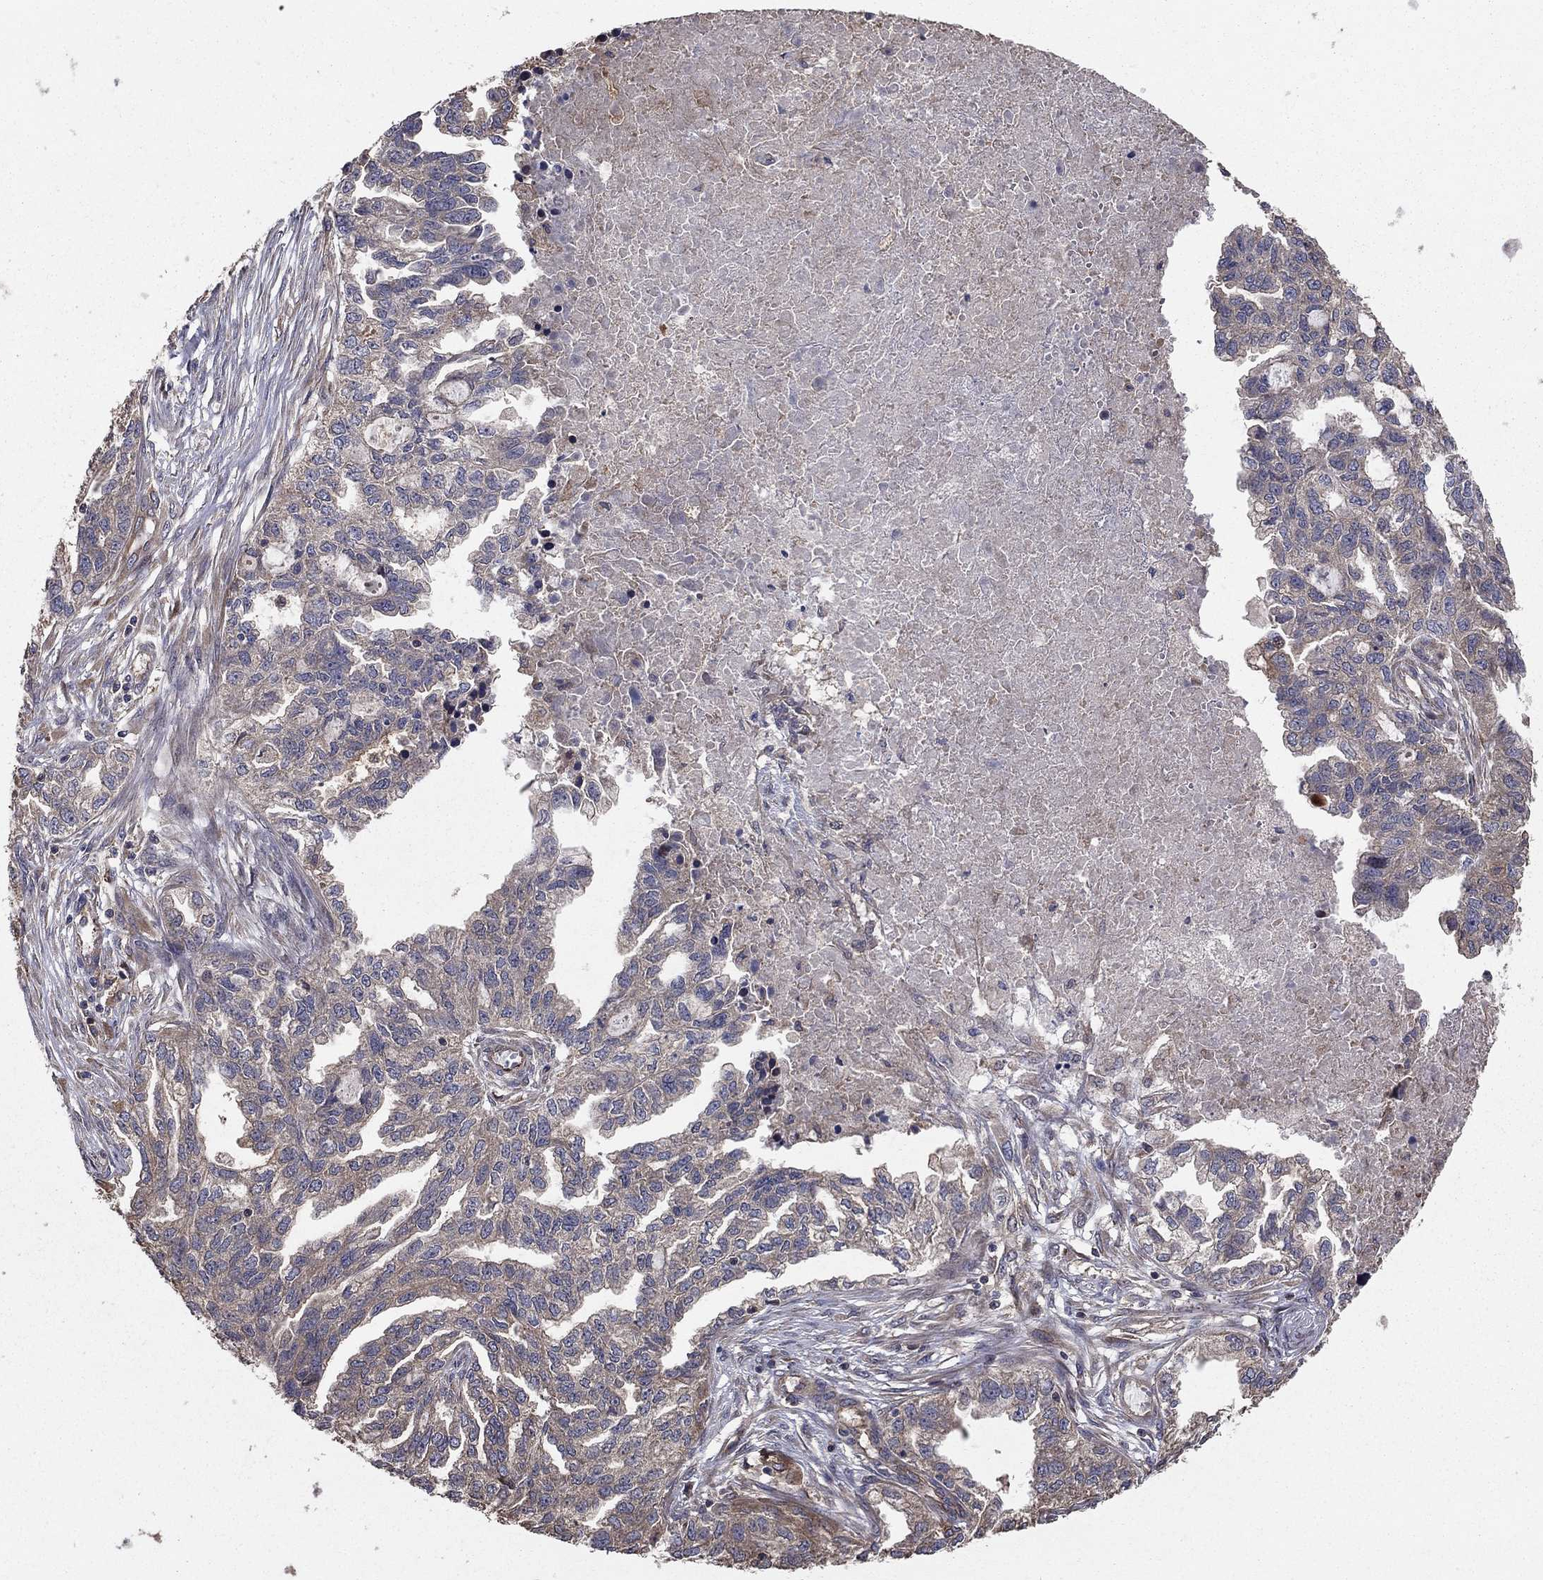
{"staining": {"intensity": "weak", "quantity": "<25%", "location": "cytoplasmic/membranous"}, "tissue": "ovarian cancer", "cell_type": "Tumor cells", "image_type": "cancer", "snomed": [{"axis": "morphology", "description": "Cystadenocarcinoma, serous, NOS"}, {"axis": "topography", "description": "Ovary"}], "caption": "The histopathology image reveals no staining of tumor cells in ovarian cancer.", "gene": "BABAM2", "patient": {"sex": "female", "age": 51}}